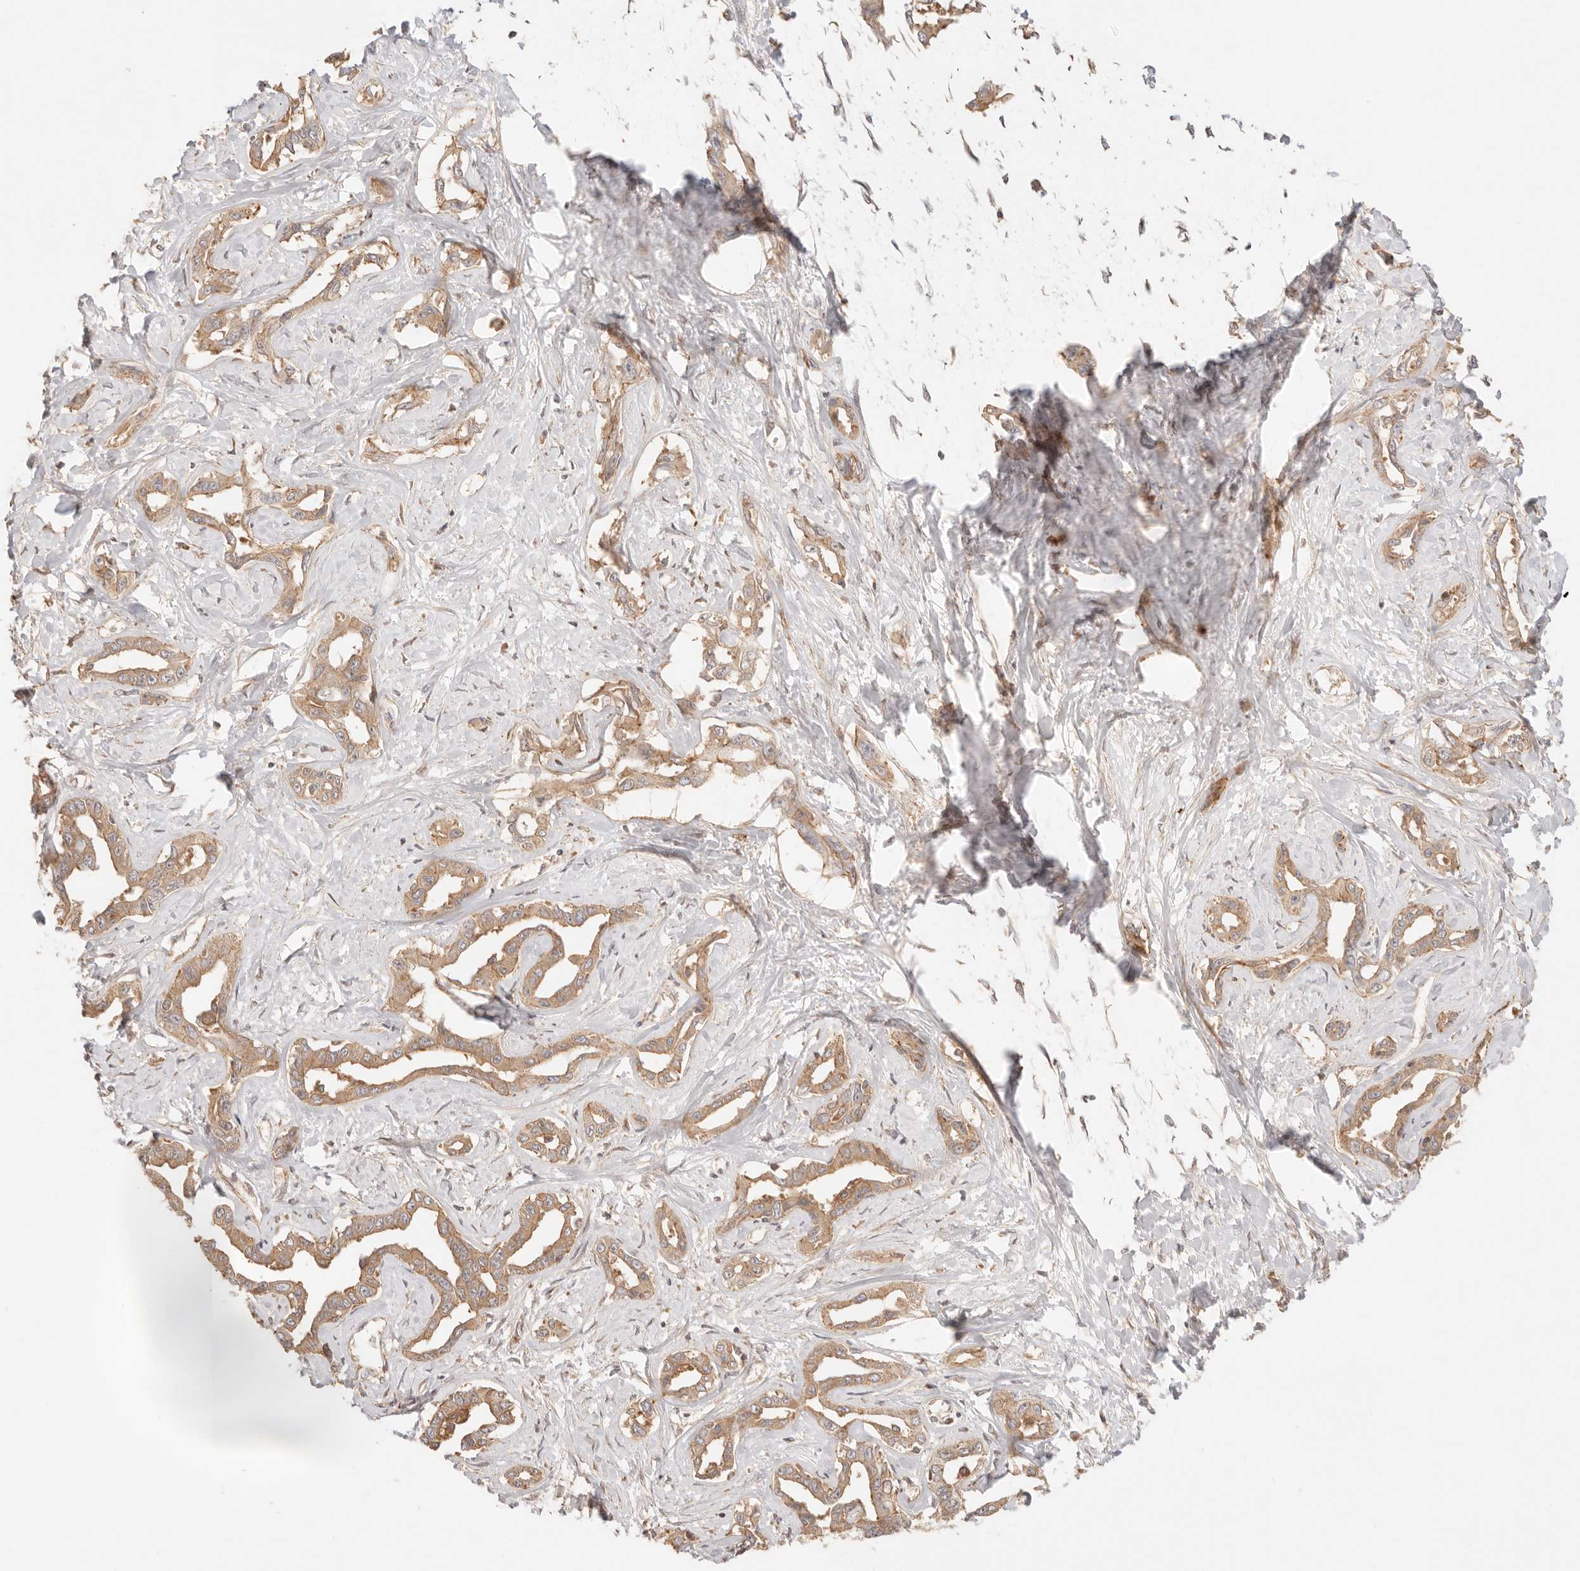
{"staining": {"intensity": "moderate", "quantity": ">75%", "location": "cytoplasmic/membranous"}, "tissue": "liver cancer", "cell_type": "Tumor cells", "image_type": "cancer", "snomed": [{"axis": "morphology", "description": "Cholangiocarcinoma"}, {"axis": "topography", "description": "Liver"}], "caption": "Moderate cytoplasmic/membranous protein staining is seen in about >75% of tumor cells in cholangiocarcinoma (liver). The staining was performed using DAB (3,3'-diaminobenzidine) to visualize the protein expression in brown, while the nuclei were stained in blue with hematoxylin (Magnification: 20x).", "gene": "IL1R2", "patient": {"sex": "male", "age": 59}}